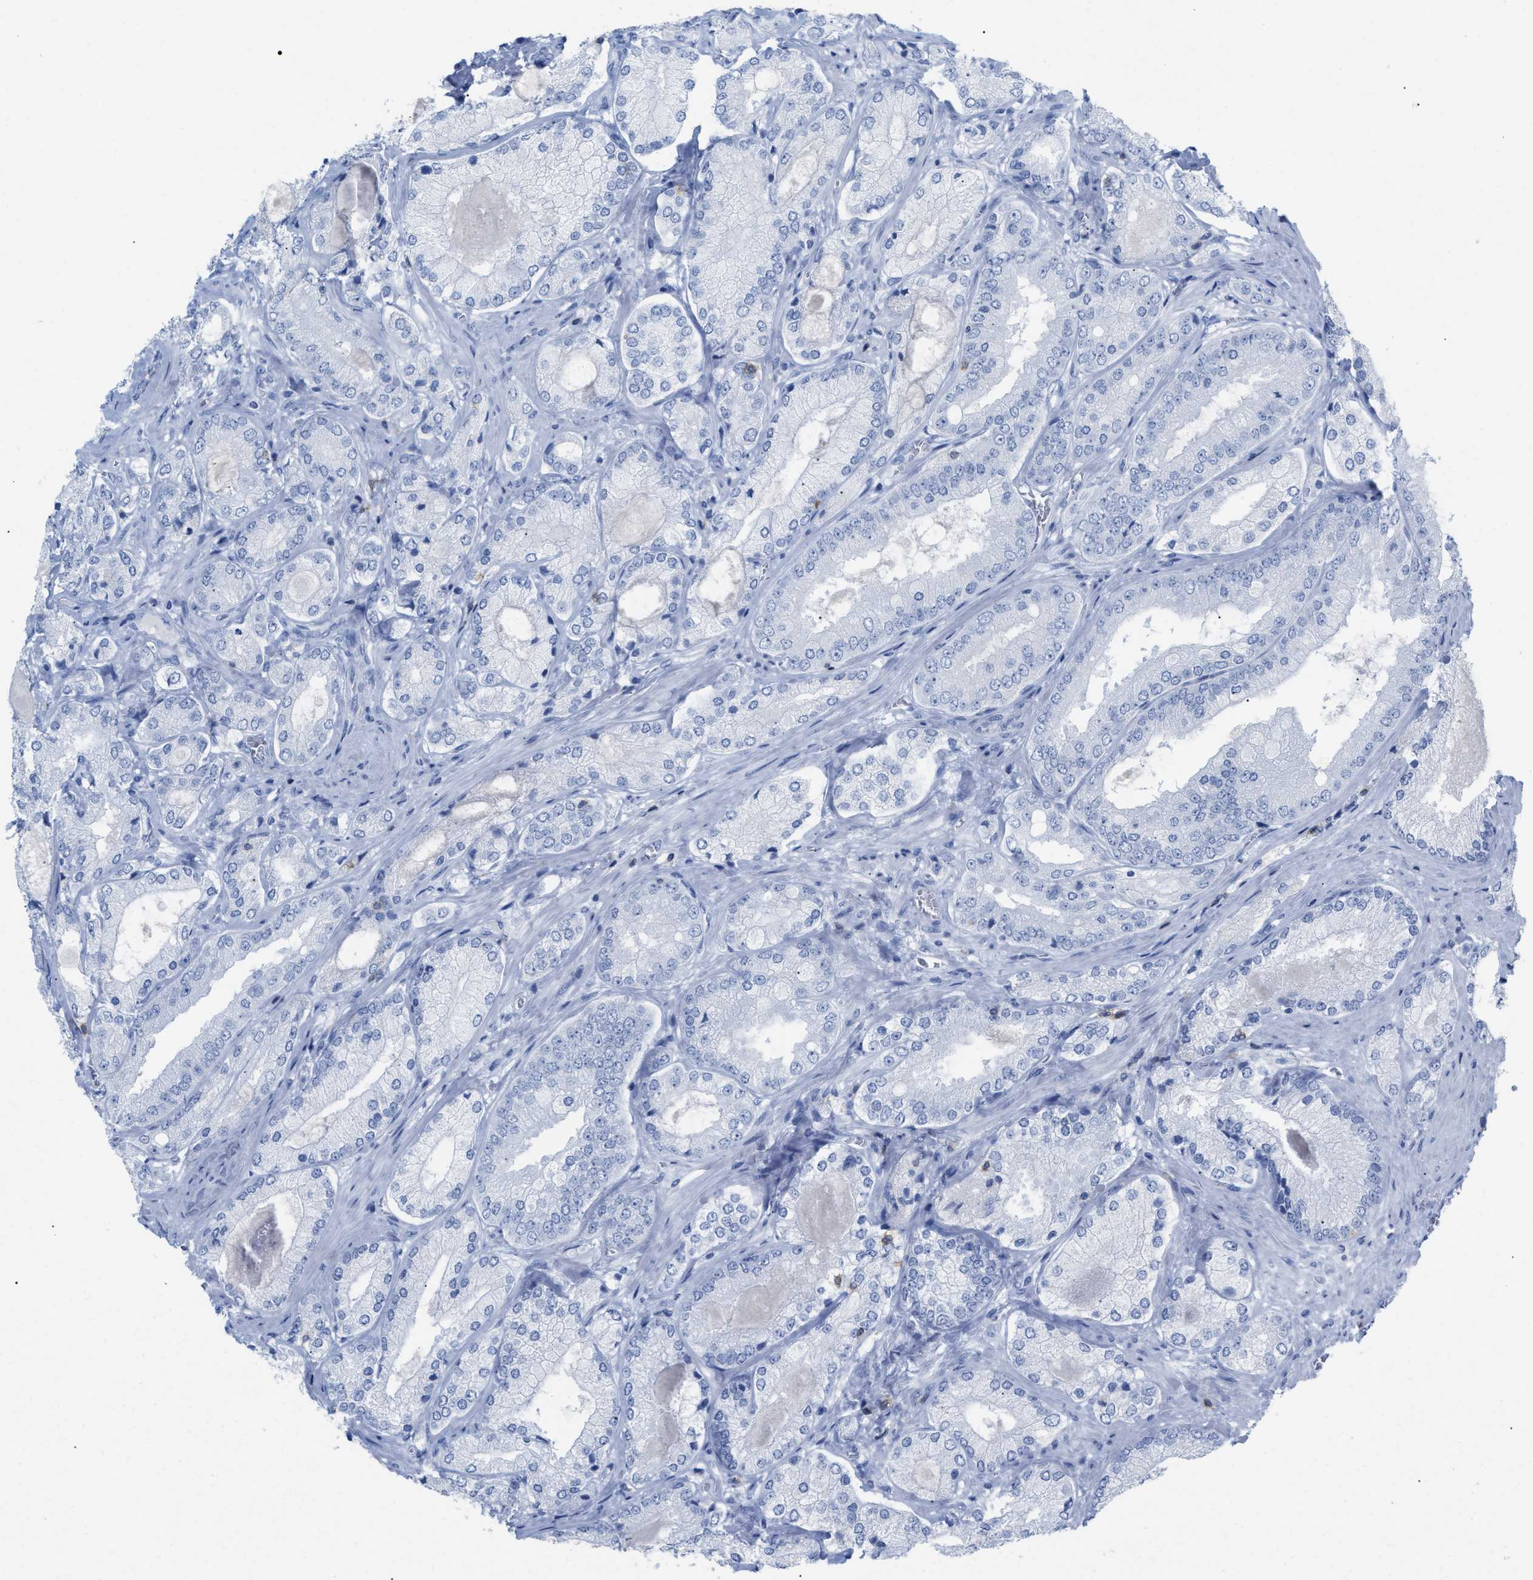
{"staining": {"intensity": "negative", "quantity": "none", "location": "none"}, "tissue": "prostate cancer", "cell_type": "Tumor cells", "image_type": "cancer", "snomed": [{"axis": "morphology", "description": "Adenocarcinoma, Low grade"}, {"axis": "topography", "description": "Prostate"}], "caption": "DAB immunohistochemical staining of human adenocarcinoma (low-grade) (prostate) displays no significant expression in tumor cells. The staining is performed using DAB (3,3'-diaminobenzidine) brown chromogen with nuclei counter-stained in using hematoxylin.", "gene": "CD5", "patient": {"sex": "male", "age": 65}}